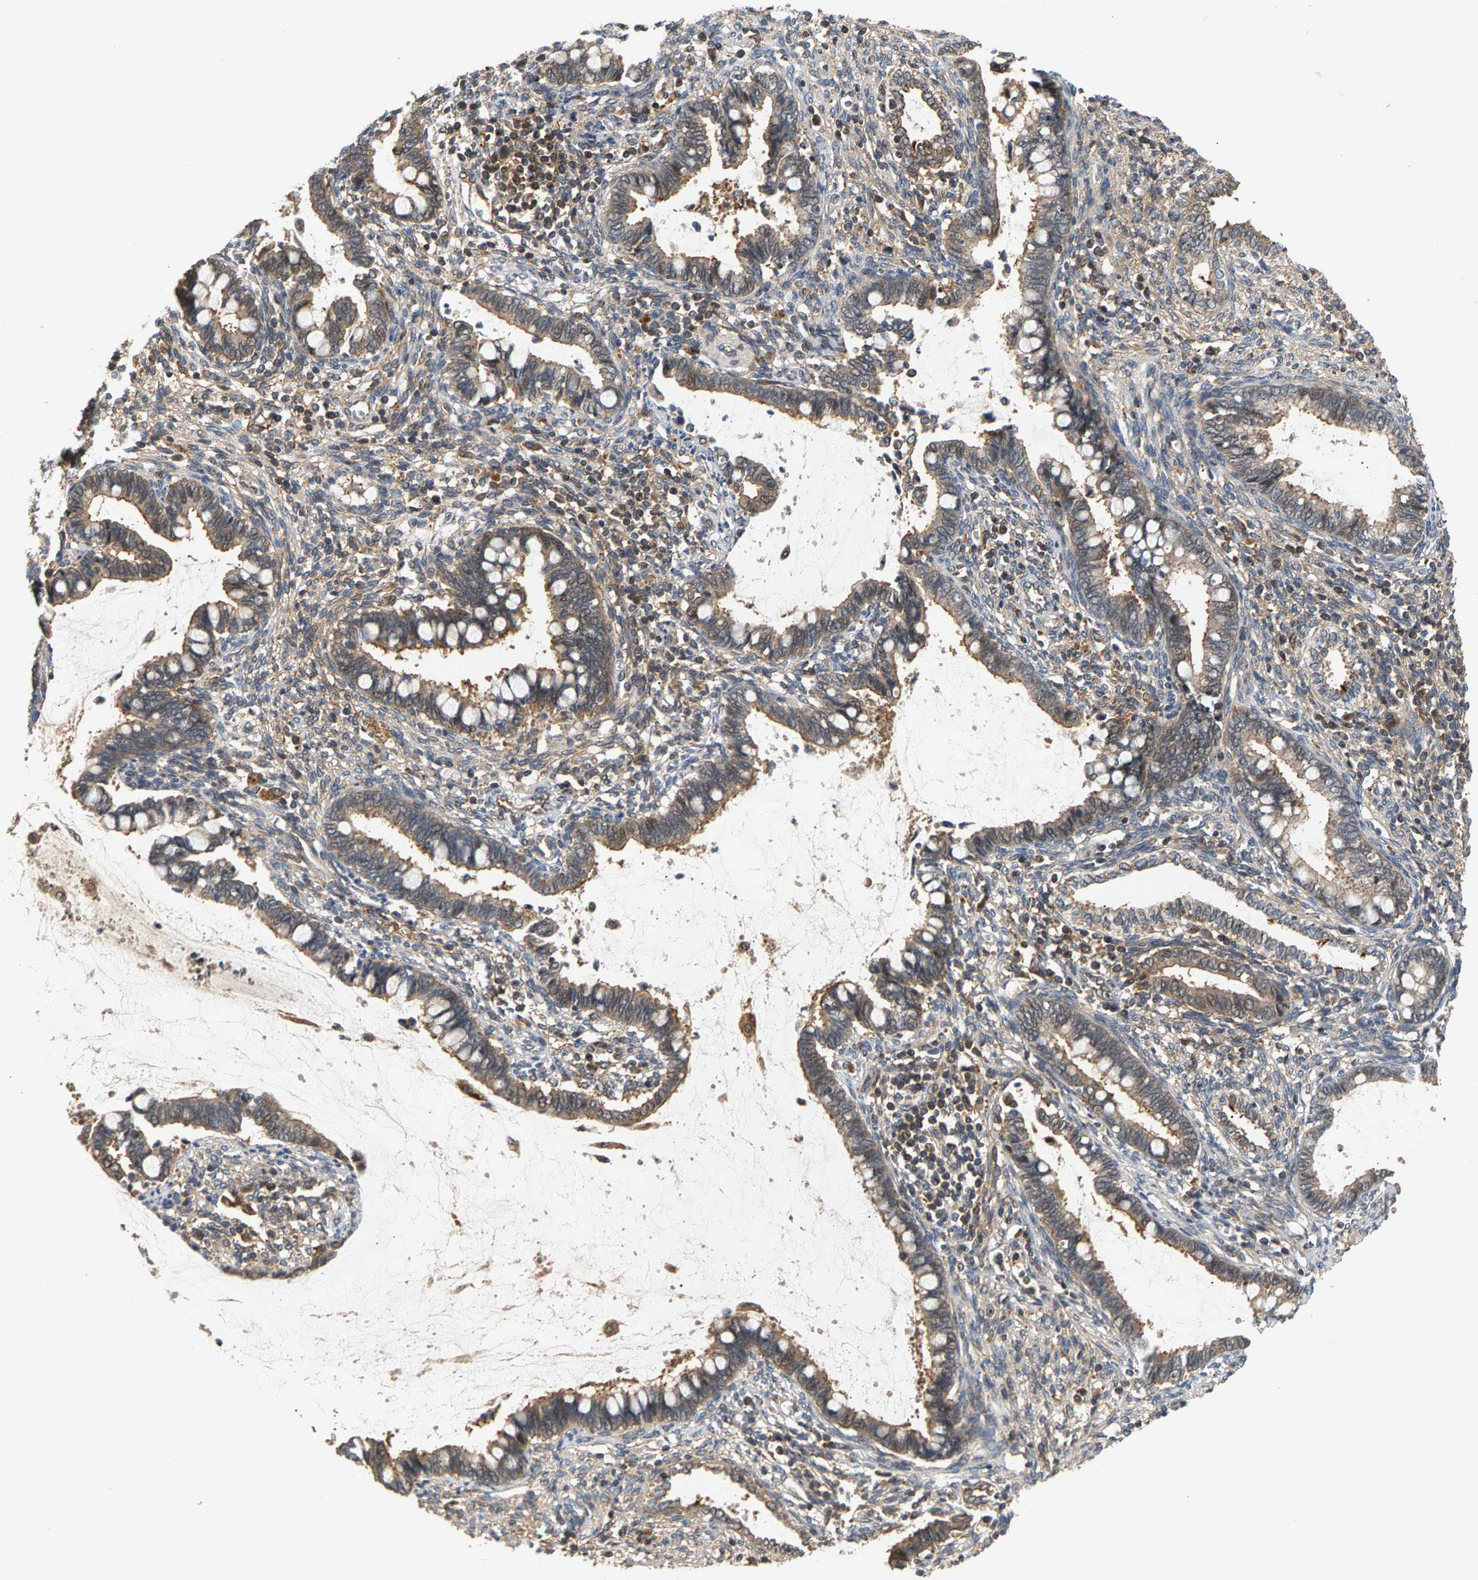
{"staining": {"intensity": "moderate", "quantity": ">75%", "location": "cytoplasmic/membranous"}, "tissue": "cervical cancer", "cell_type": "Tumor cells", "image_type": "cancer", "snomed": [{"axis": "morphology", "description": "Adenocarcinoma, NOS"}, {"axis": "topography", "description": "Cervix"}], "caption": "Immunohistochemical staining of adenocarcinoma (cervical) displays moderate cytoplasmic/membranous protein expression in about >75% of tumor cells.", "gene": "MAP2K5", "patient": {"sex": "female", "age": 44}}